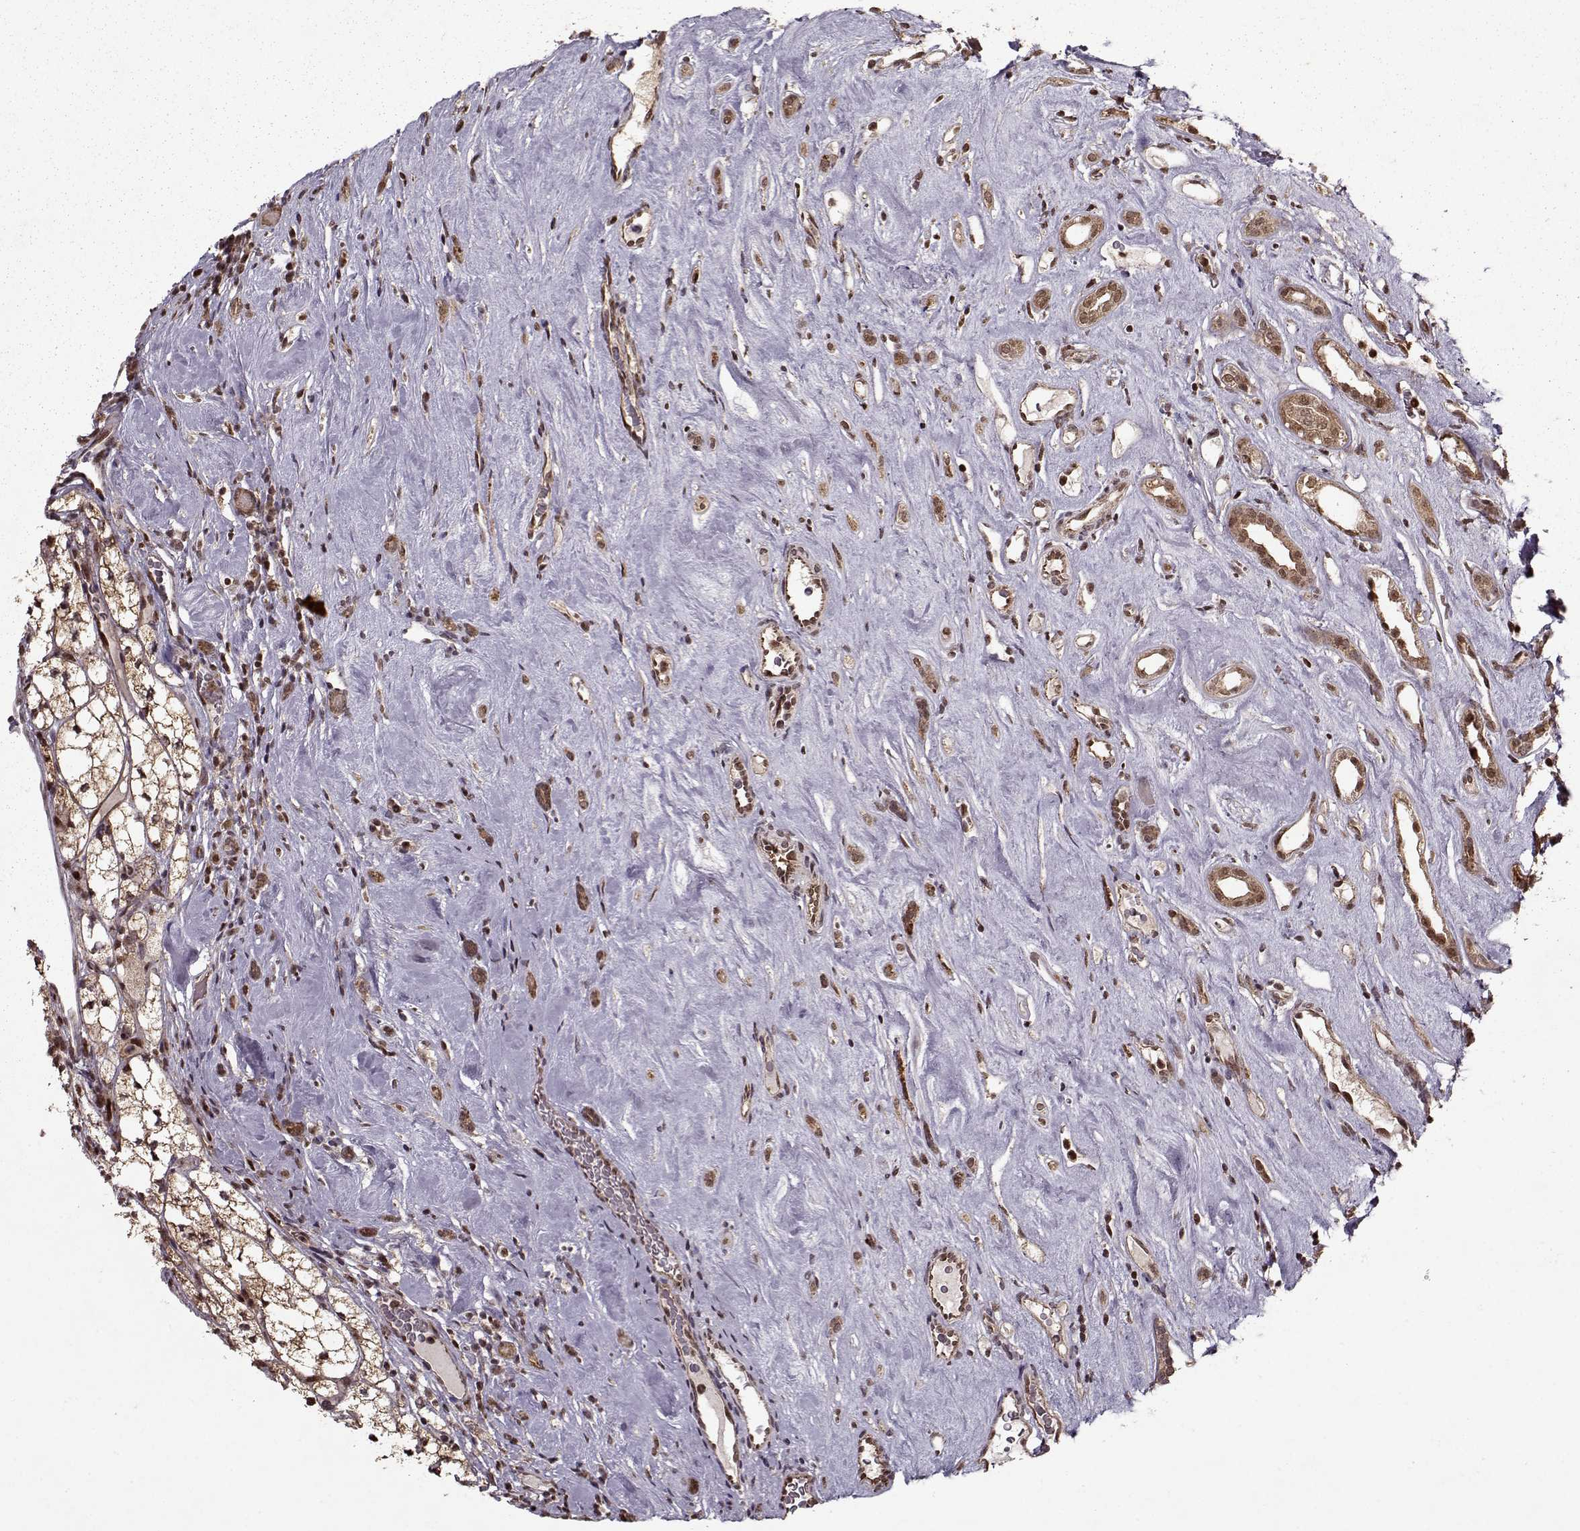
{"staining": {"intensity": "strong", "quantity": ">75%", "location": "cytoplasmic/membranous,nuclear"}, "tissue": "renal cancer", "cell_type": "Tumor cells", "image_type": "cancer", "snomed": [{"axis": "morphology", "description": "Adenocarcinoma, NOS"}, {"axis": "topography", "description": "Kidney"}], "caption": "Immunohistochemistry micrograph of neoplastic tissue: renal adenocarcinoma stained using immunohistochemistry (IHC) reveals high levels of strong protein expression localized specifically in the cytoplasmic/membranous and nuclear of tumor cells, appearing as a cytoplasmic/membranous and nuclear brown color.", "gene": "PSMA7", "patient": {"sex": "female", "age": 89}}